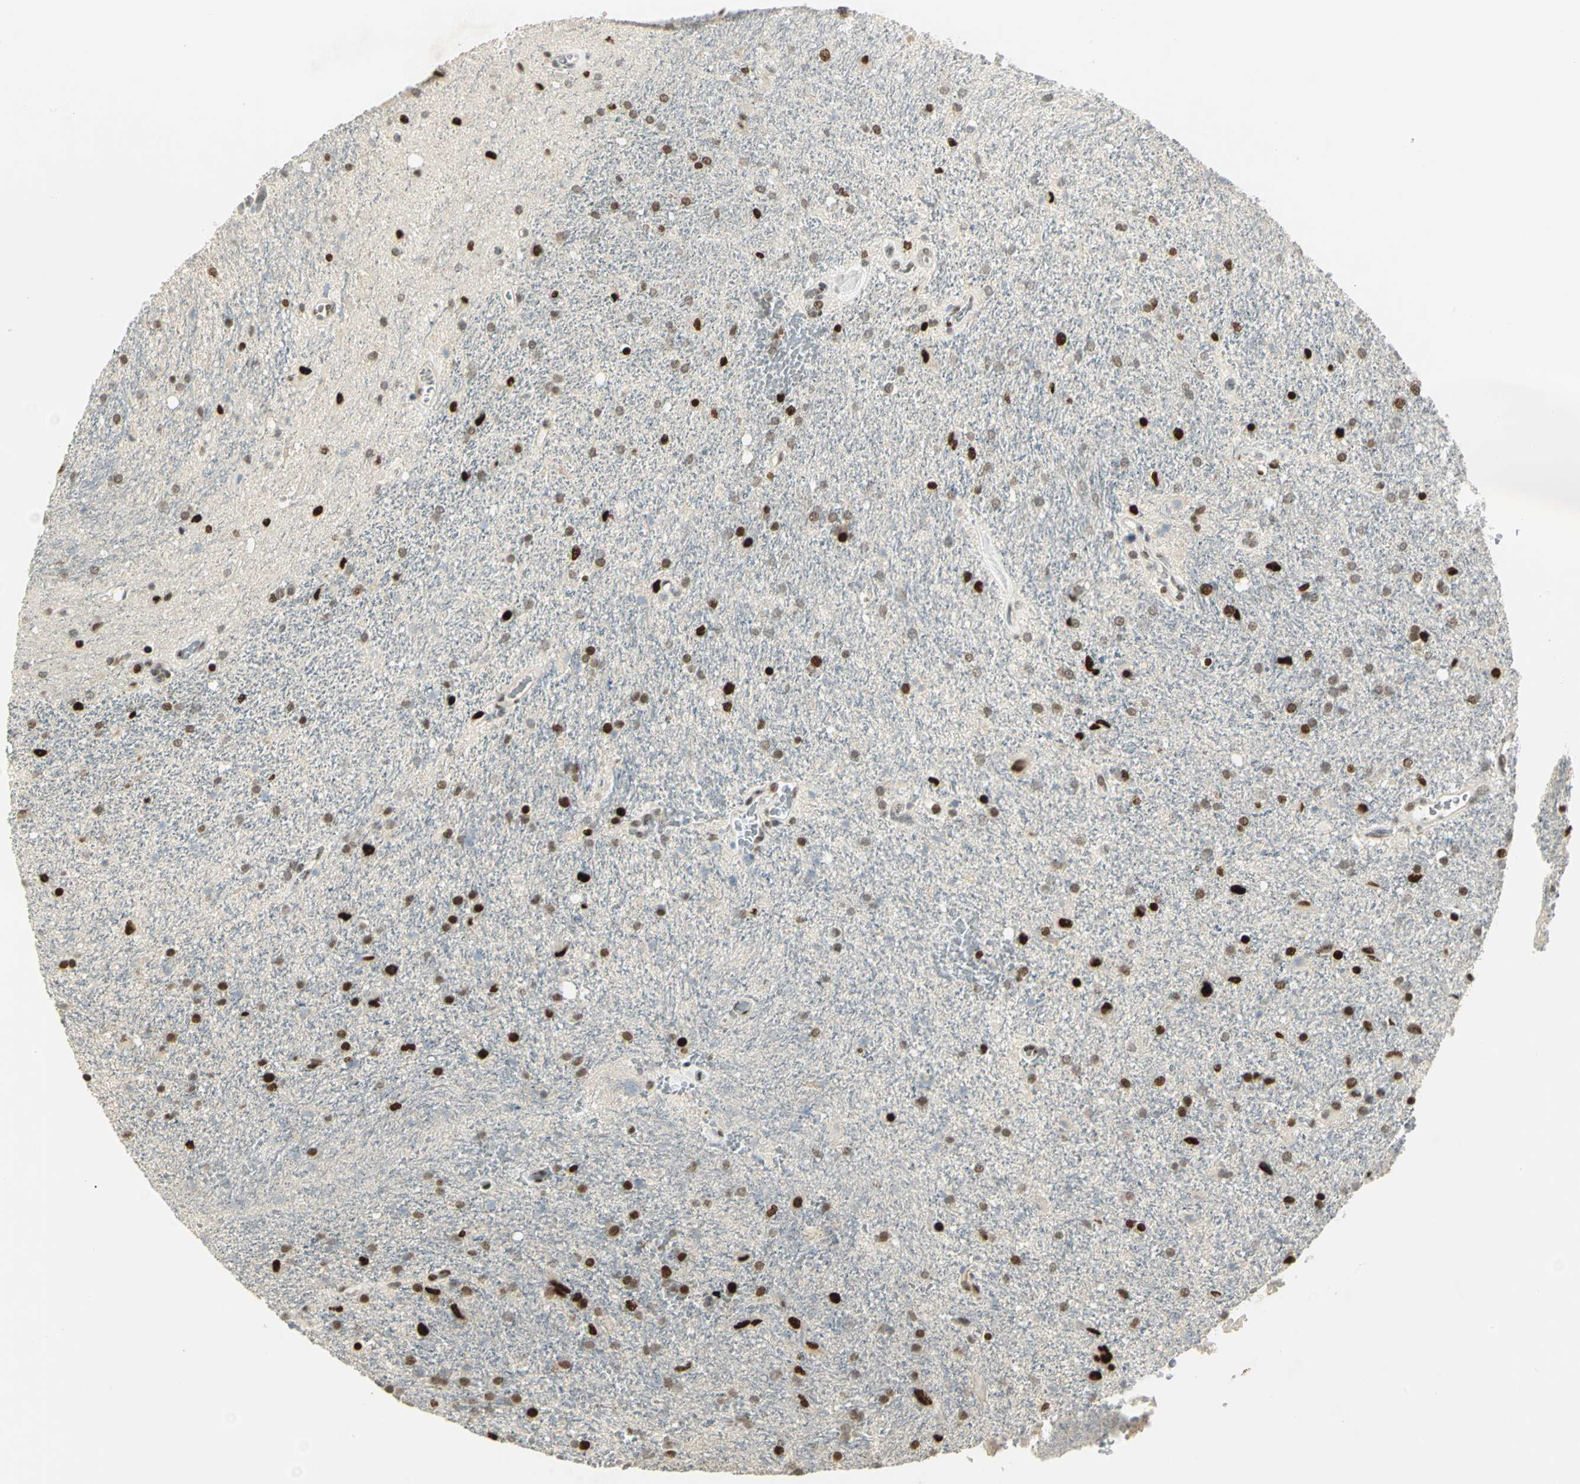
{"staining": {"intensity": "strong", "quantity": ">75%", "location": "nuclear"}, "tissue": "glioma", "cell_type": "Tumor cells", "image_type": "cancer", "snomed": [{"axis": "morphology", "description": "Normal tissue, NOS"}, {"axis": "morphology", "description": "Glioma, malignant, High grade"}, {"axis": "topography", "description": "Cerebral cortex"}], "caption": "Immunohistochemical staining of glioma shows strong nuclear protein expression in approximately >75% of tumor cells. (brown staining indicates protein expression, while blue staining denotes nuclei).", "gene": "AK6", "patient": {"sex": "male", "age": 56}}